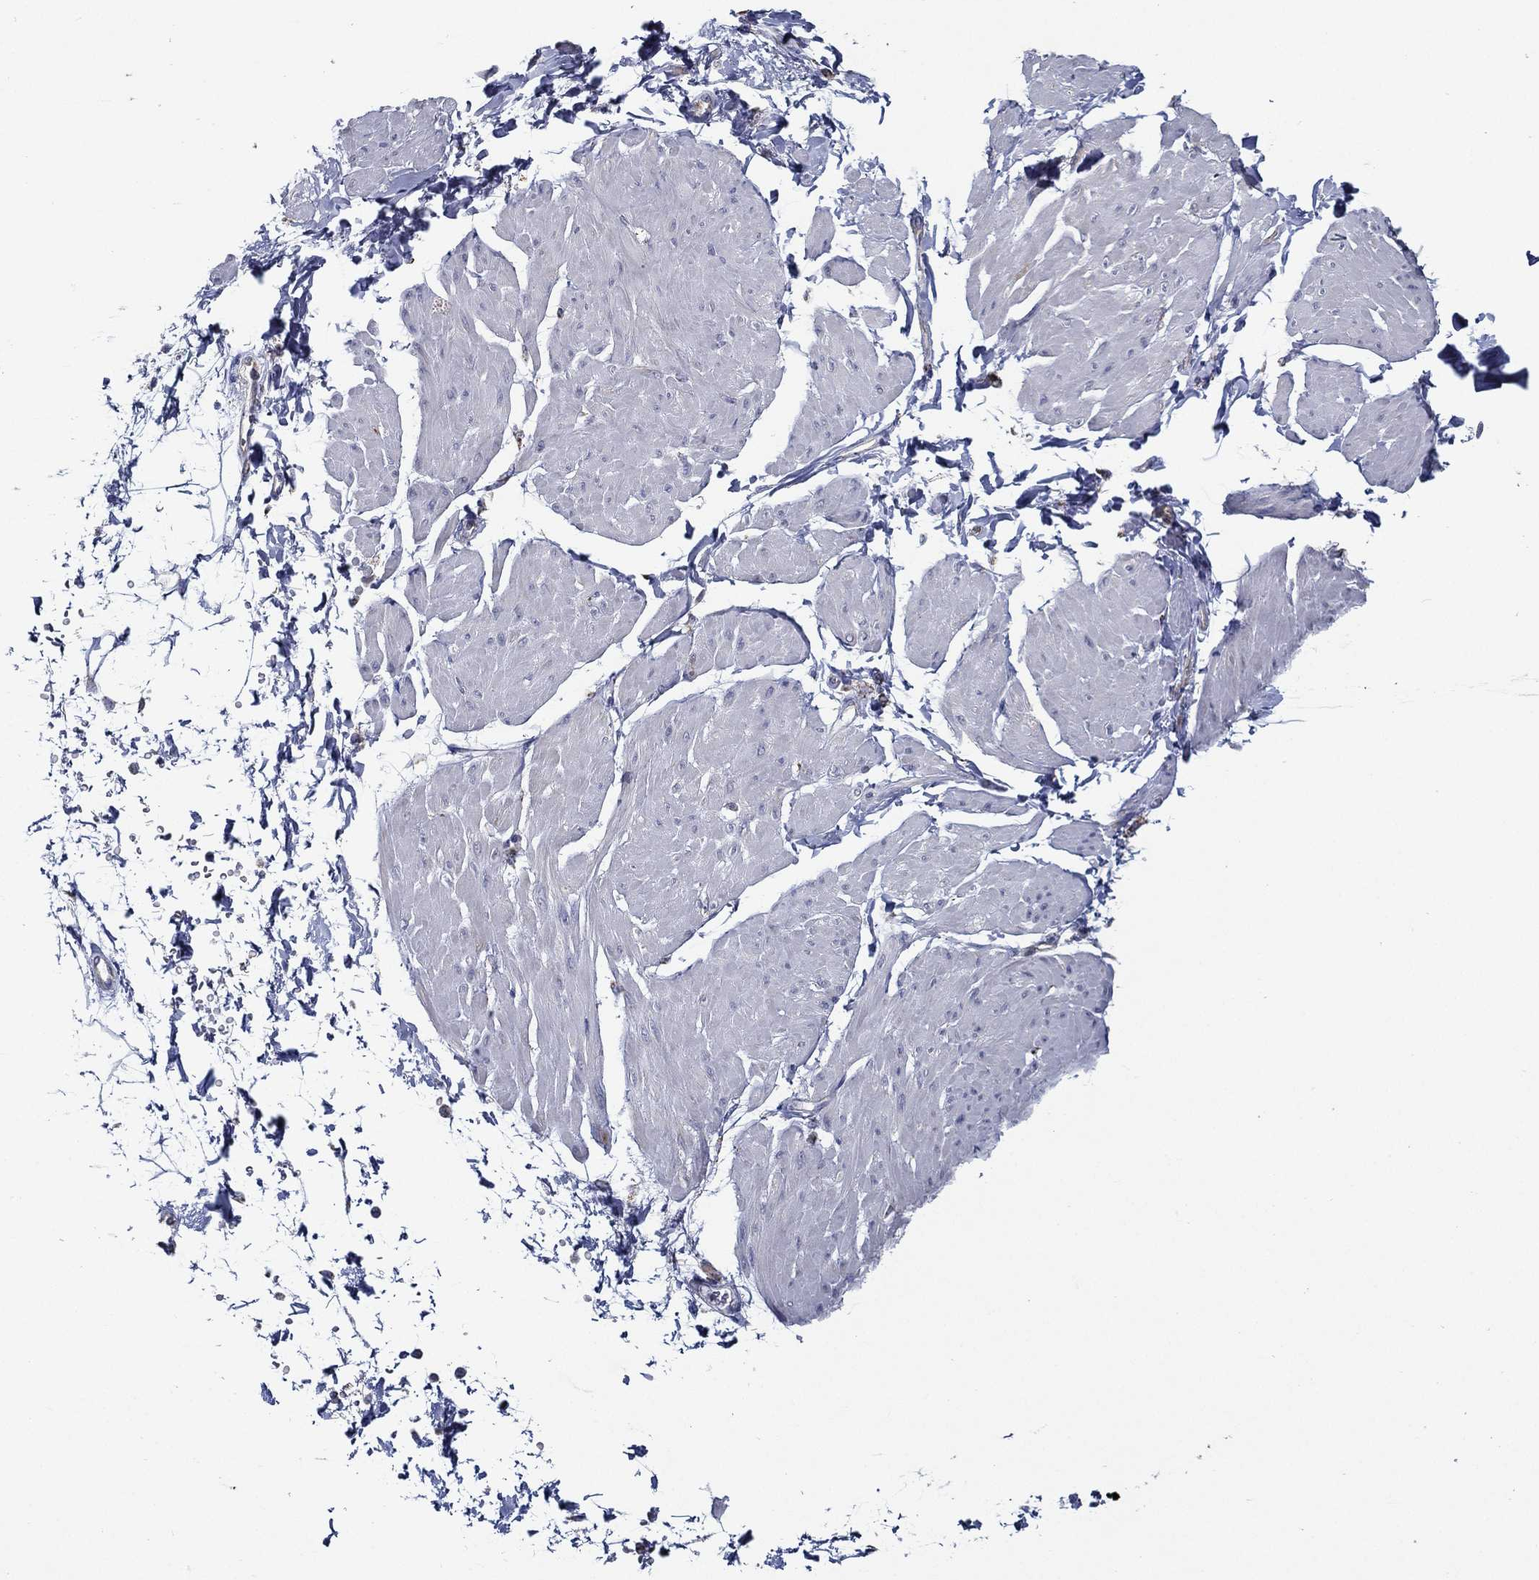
{"staining": {"intensity": "negative", "quantity": "none", "location": "none"}, "tissue": "smooth muscle", "cell_type": "Smooth muscle cells", "image_type": "normal", "snomed": [{"axis": "morphology", "description": "Normal tissue, NOS"}, {"axis": "topography", "description": "Adipose tissue"}, {"axis": "topography", "description": "Smooth muscle"}, {"axis": "topography", "description": "Peripheral nerve tissue"}], "caption": "This photomicrograph is of unremarkable smooth muscle stained with IHC to label a protein in brown with the nuclei are counter-stained blue. There is no staining in smooth muscle cells.", "gene": "SFXN1", "patient": {"sex": "male", "age": 83}}